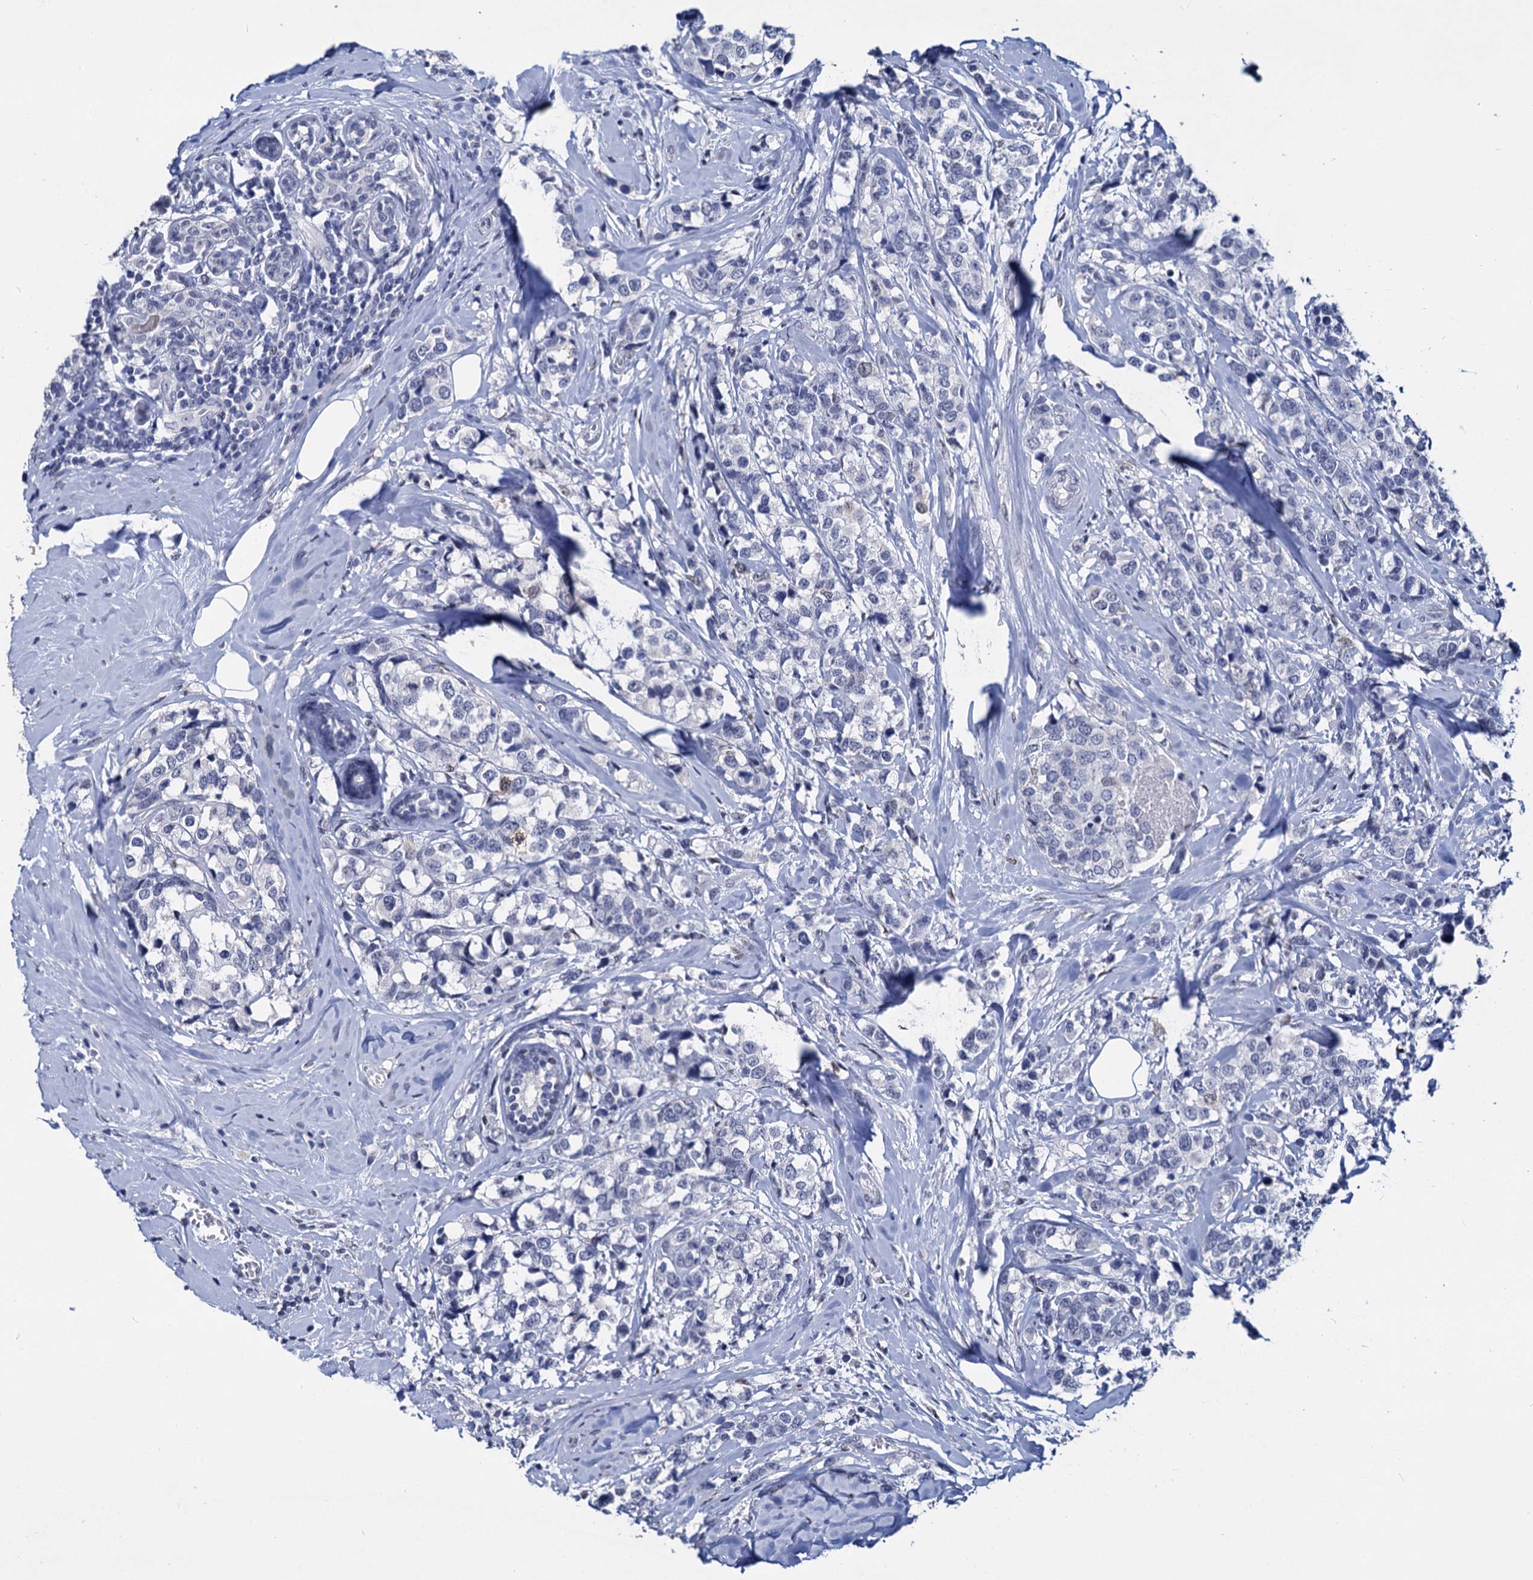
{"staining": {"intensity": "negative", "quantity": "none", "location": "none"}, "tissue": "breast cancer", "cell_type": "Tumor cells", "image_type": "cancer", "snomed": [{"axis": "morphology", "description": "Lobular carcinoma"}, {"axis": "topography", "description": "Breast"}], "caption": "DAB immunohistochemical staining of human lobular carcinoma (breast) exhibits no significant staining in tumor cells. (DAB IHC with hematoxylin counter stain).", "gene": "MAGEA4", "patient": {"sex": "female", "age": 59}}